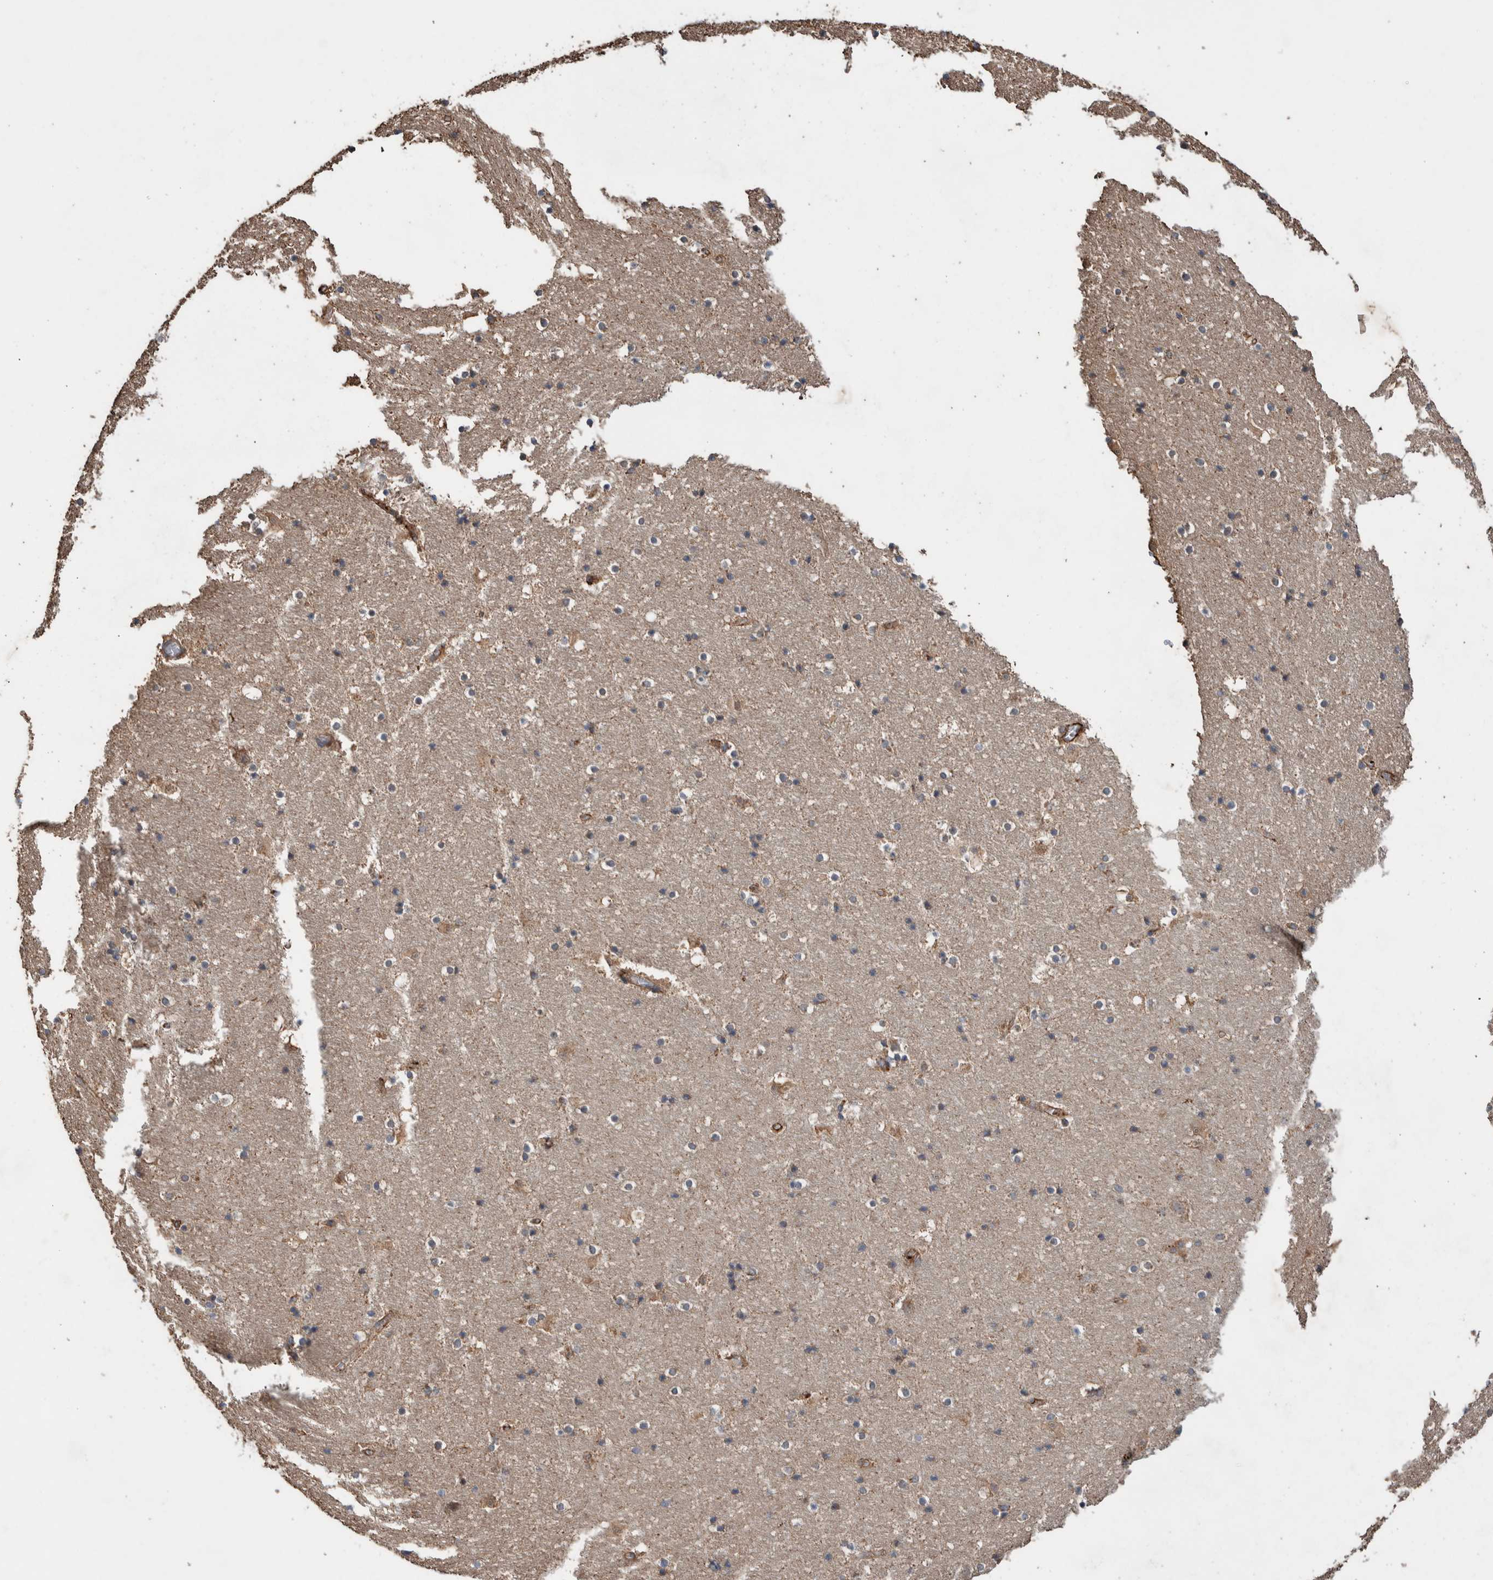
{"staining": {"intensity": "weak", "quantity": "25%-75%", "location": "cytoplasmic/membranous"}, "tissue": "hippocampus", "cell_type": "Glial cells", "image_type": "normal", "snomed": [{"axis": "morphology", "description": "Normal tissue, NOS"}, {"axis": "topography", "description": "Hippocampus"}], "caption": "This is a photomicrograph of immunohistochemistry (IHC) staining of normal hippocampus, which shows weak staining in the cytoplasmic/membranous of glial cells.", "gene": "PIK3R6", "patient": {"sex": "male", "age": 45}}